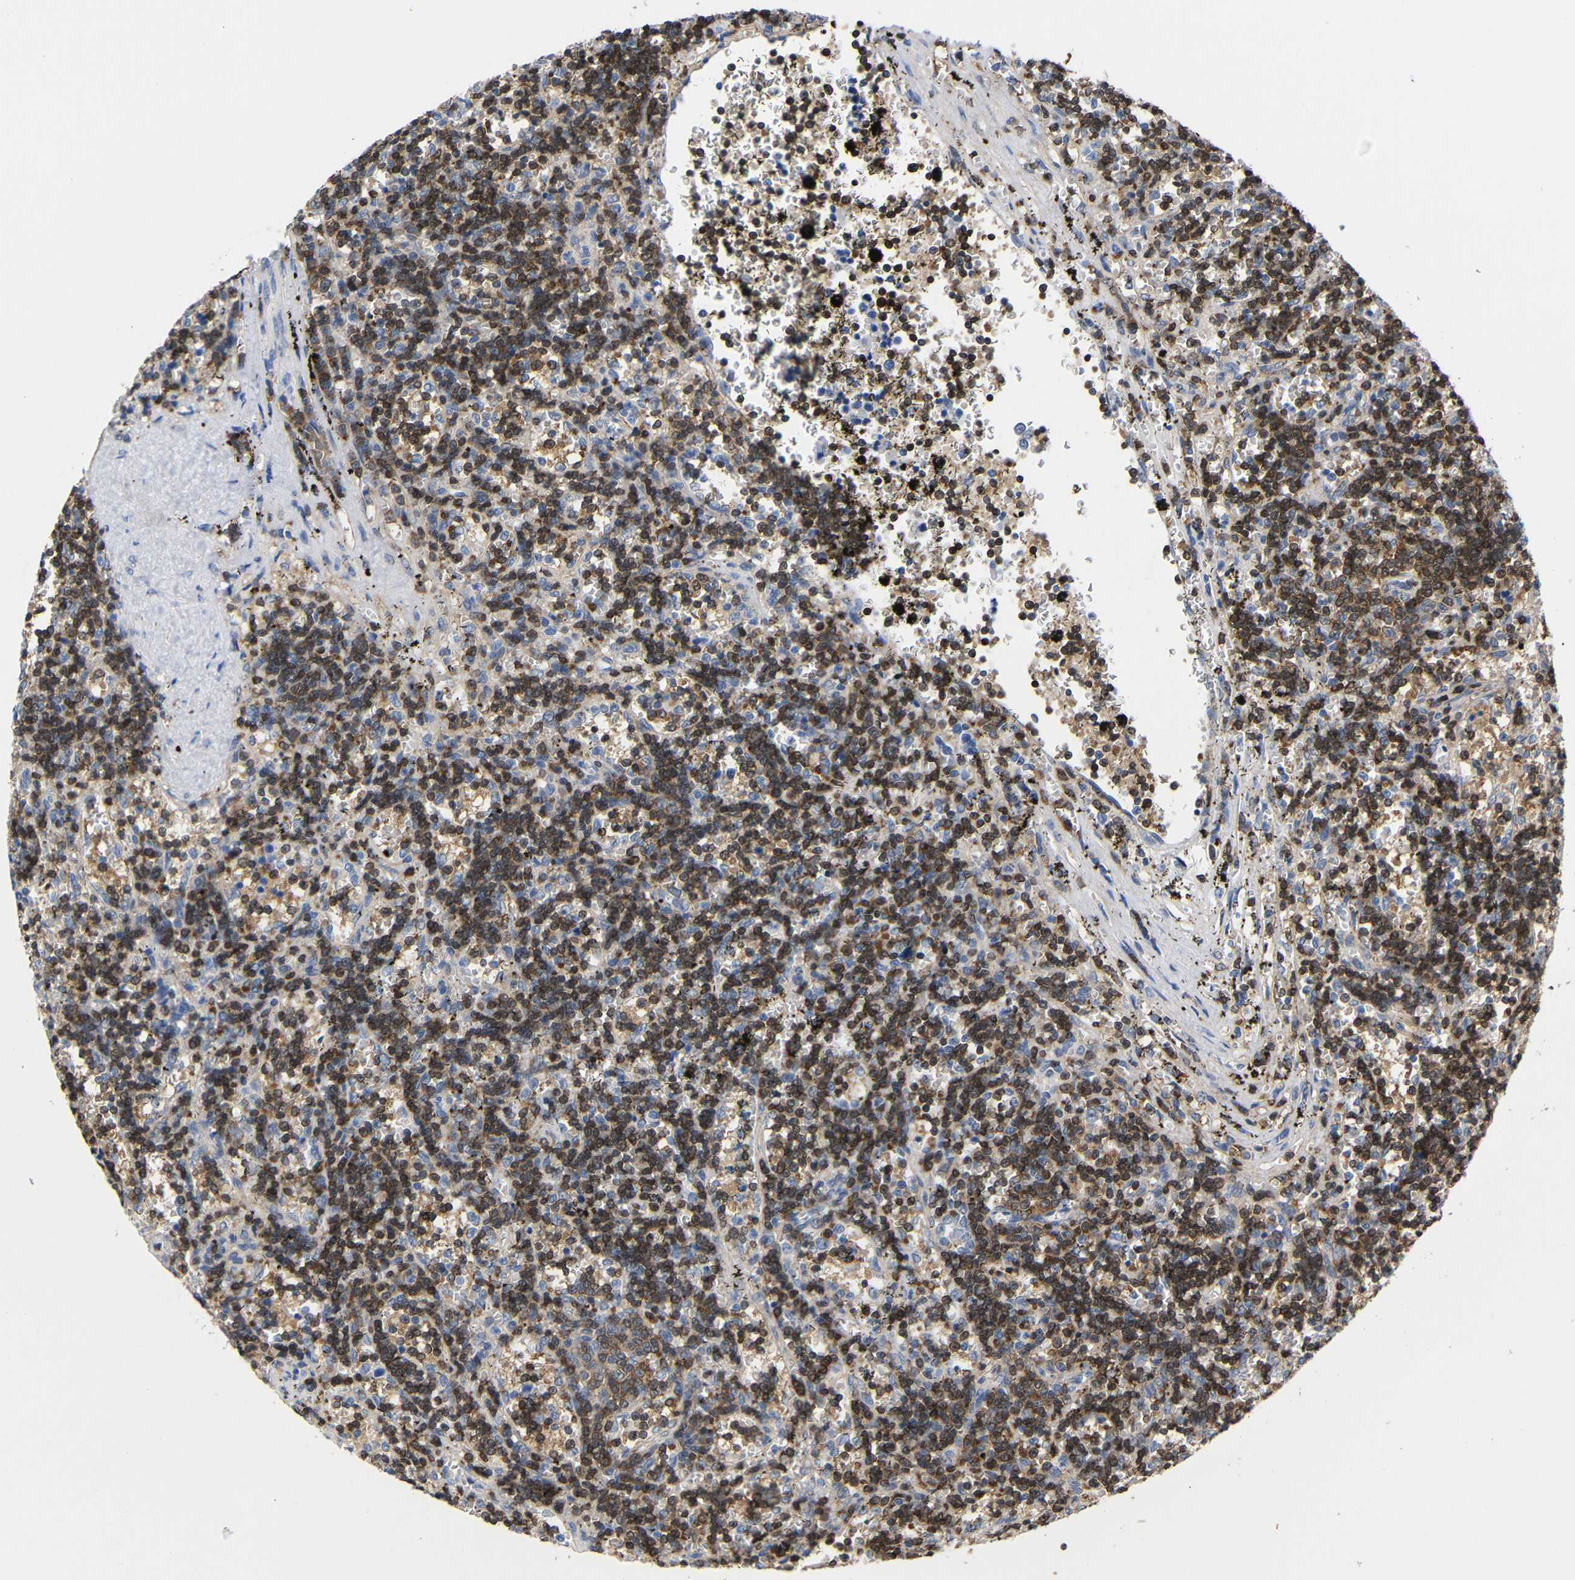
{"staining": {"intensity": "moderate", "quantity": ">75%", "location": "cytoplasmic/membranous"}, "tissue": "lymphoma", "cell_type": "Tumor cells", "image_type": "cancer", "snomed": [{"axis": "morphology", "description": "Malignant lymphoma, non-Hodgkin's type, Low grade"}, {"axis": "topography", "description": "Spleen"}], "caption": "Tumor cells demonstrate medium levels of moderate cytoplasmic/membranous staining in about >75% of cells in lymphoma.", "gene": "PEBP1", "patient": {"sex": "male", "age": 60}}